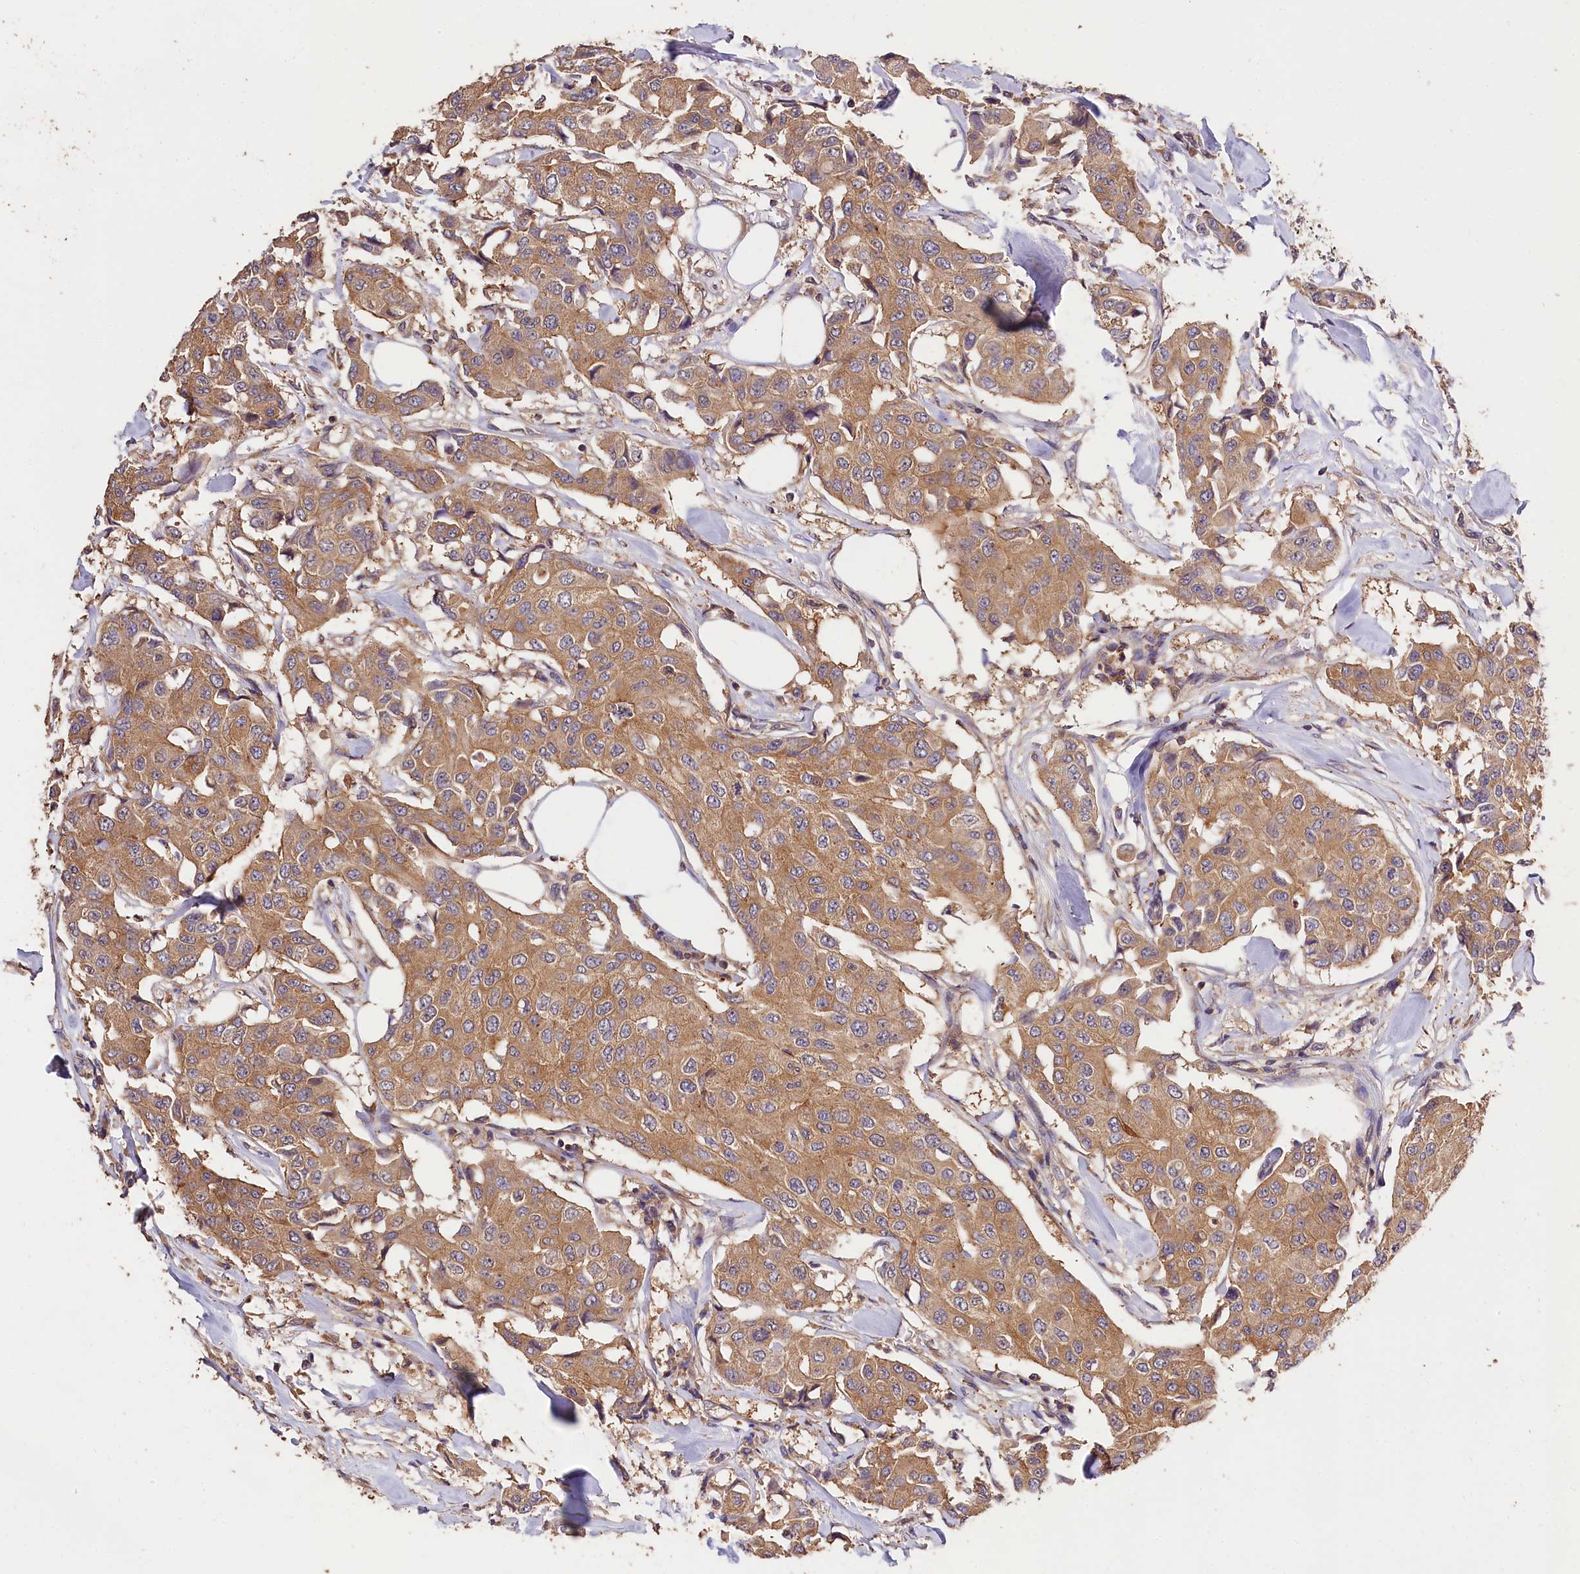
{"staining": {"intensity": "moderate", "quantity": ">75%", "location": "cytoplasmic/membranous"}, "tissue": "breast cancer", "cell_type": "Tumor cells", "image_type": "cancer", "snomed": [{"axis": "morphology", "description": "Duct carcinoma"}, {"axis": "topography", "description": "Breast"}], "caption": "The image demonstrates staining of breast infiltrating ductal carcinoma, revealing moderate cytoplasmic/membranous protein staining (brown color) within tumor cells. Nuclei are stained in blue.", "gene": "OAS3", "patient": {"sex": "female", "age": 80}}